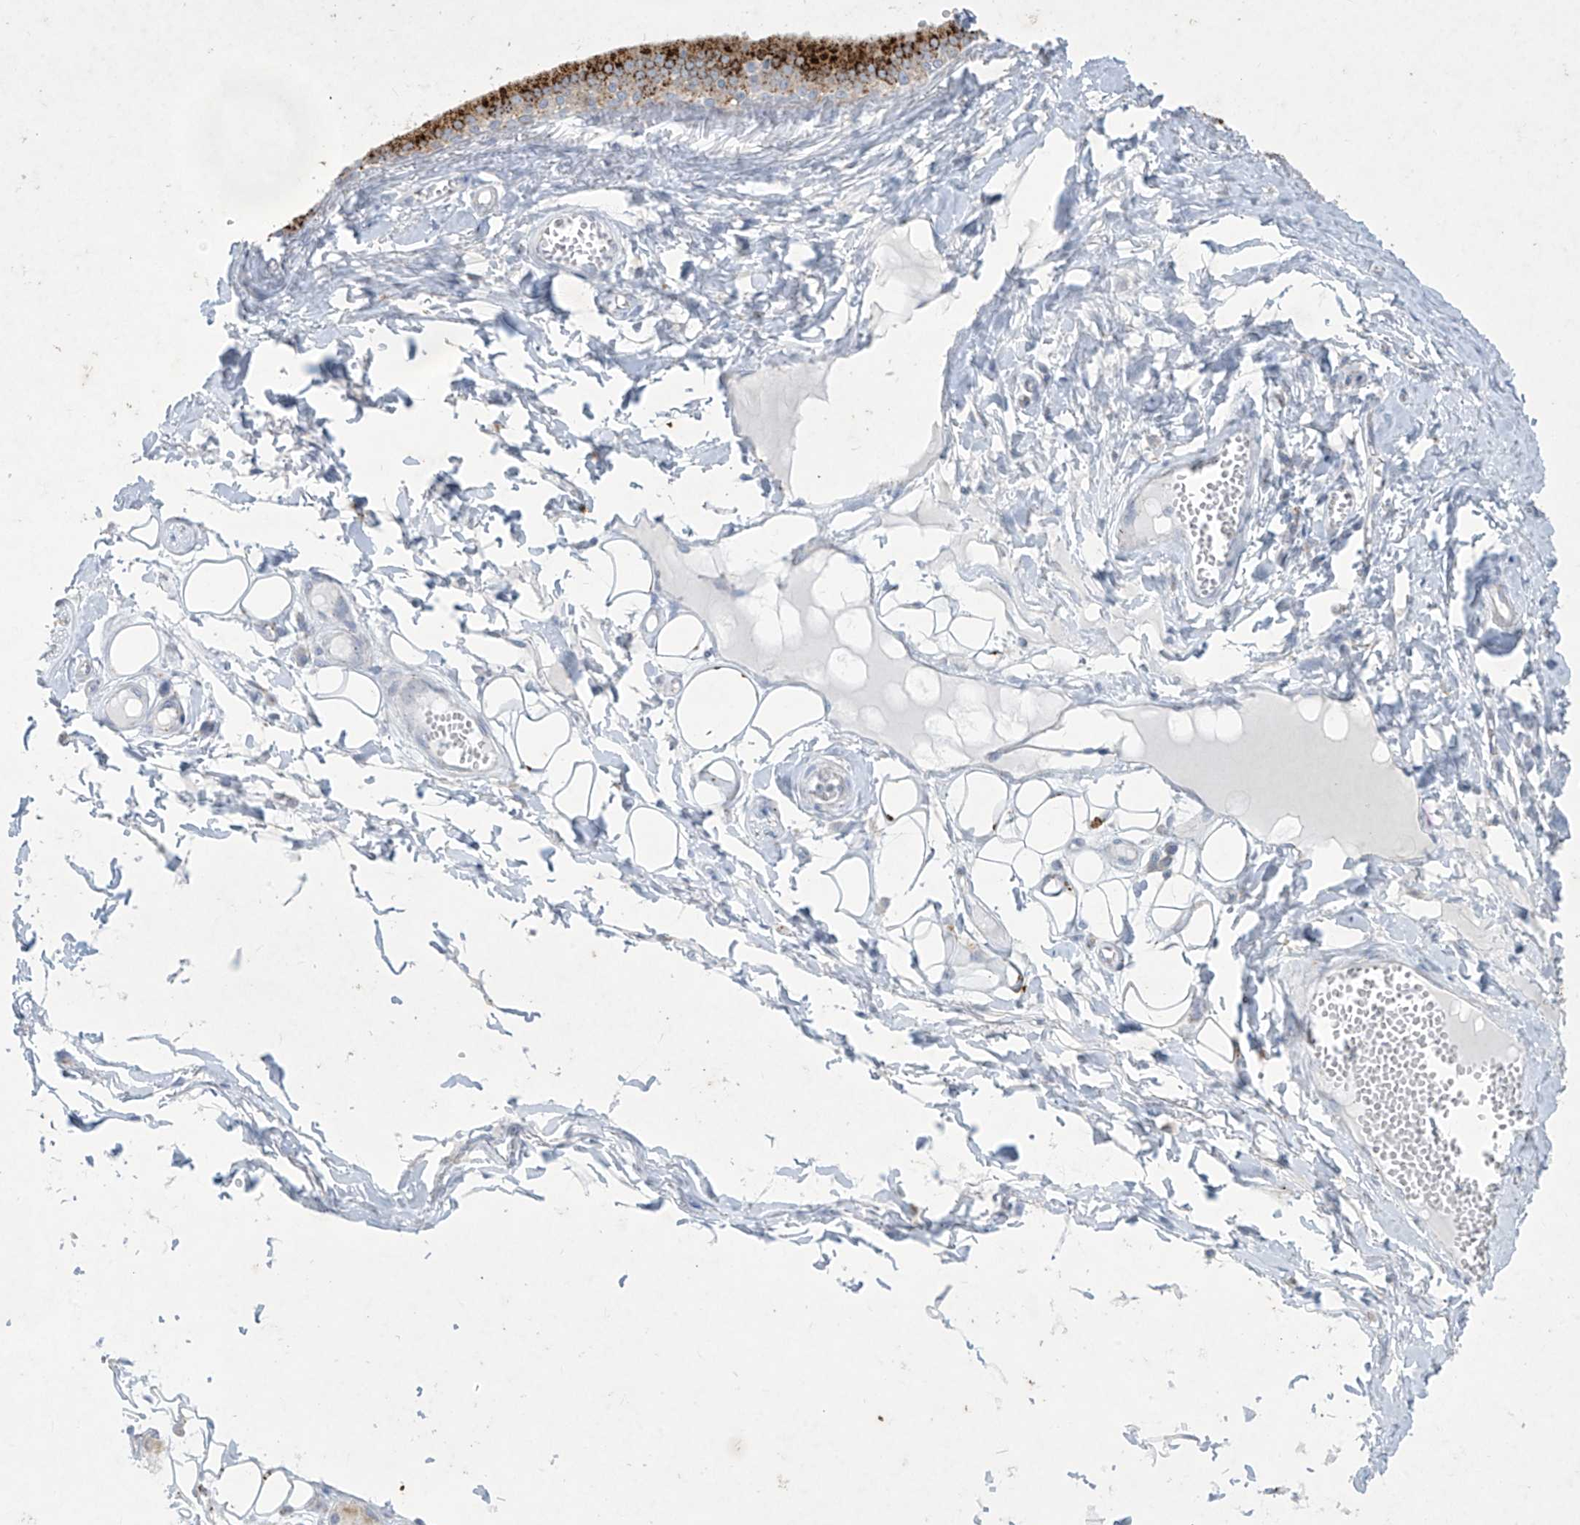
{"staining": {"intensity": "negative", "quantity": "none", "location": "none"}, "tissue": "adipose tissue", "cell_type": "Adipocytes", "image_type": "normal", "snomed": [{"axis": "morphology", "description": "Normal tissue, NOS"}, {"axis": "morphology", "description": "Inflammation, NOS"}, {"axis": "topography", "description": "Salivary gland"}, {"axis": "topography", "description": "Peripheral nerve tissue"}], "caption": "High magnification brightfield microscopy of benign adipose tissue stained with DAB (brown) and counterstained with hematoxylin (blue): adipocytes show no significant positivity. (Immunohistochemistry, brightfield microscopy, high magnification).", "gene": "GPR137C", "patient": {"sex": "female", "age": 75}}